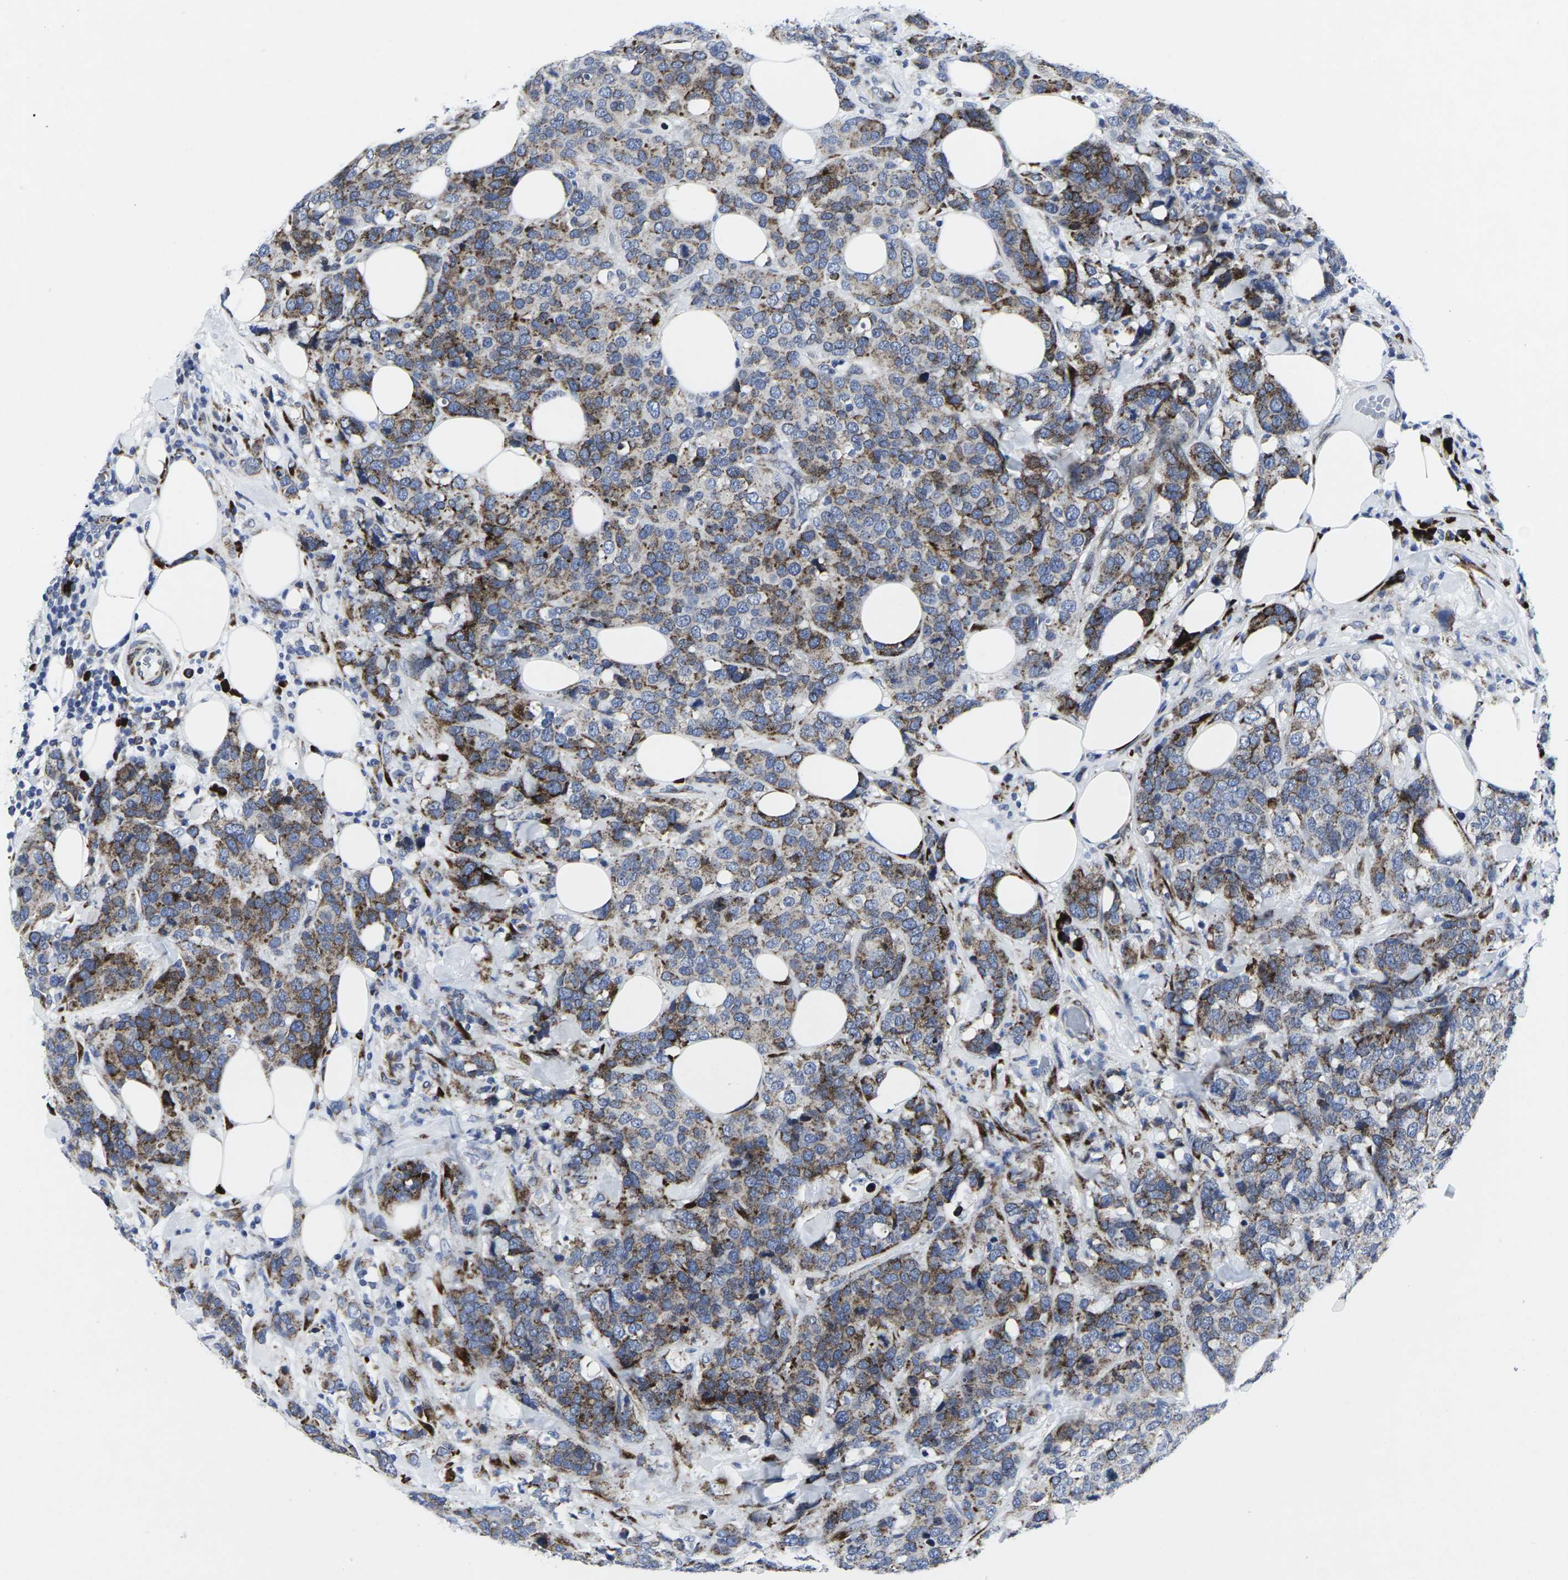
{"staining": {"intensity": "moderate", "quantity": ">75%", "location": "cytoplasmic/membranous"}, "tissue": "breast cancer", "cell_type": "Tumor cells", "image_type": "cancer", "snomed": [{"axis": "morphology", "description": "Lobular carcinoma"}, {"axis": "topography", "description": "Breast"}], "caption": "This image displays immunohistochemistry staining of breast cancer, with medium moderate cytoplasmic/membranous positivity in approximately >75% of tumor cells.", "gene": "RPN1", "patient": {"sex": "female", "age": 59}}